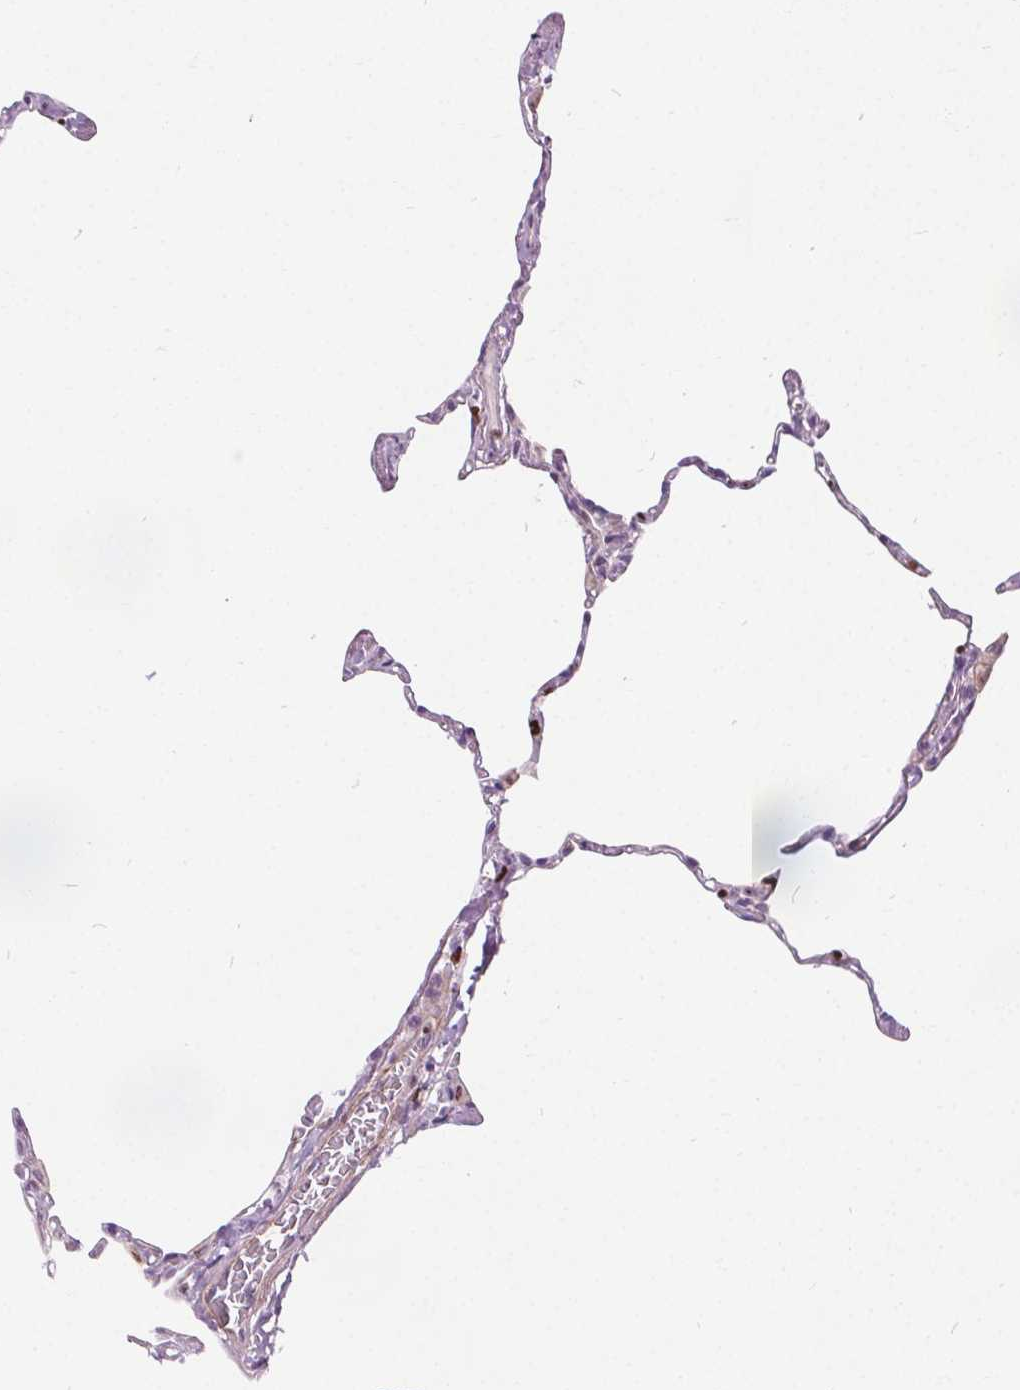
{"staining": {"intensity": "moderate", "quantity": "<25%", "location": "cytoplasmic/membranous,nuclear"}, "tissue": "lung", "cell_type": "Alveolar cells", "image_type": "normal", "snomed": [{"axis": "morphology", "description": "Normal tissue, NOS"}, {"axis": "topography", "description": "Lung"}], "caption": "Moderate cytoplasmic/membranous,nuclear expression is identified in approximately <25% of alveolar cells in unremarkable lung.", "gene": "ISLR2", "patient": {"sex": "male", "age": 65}}